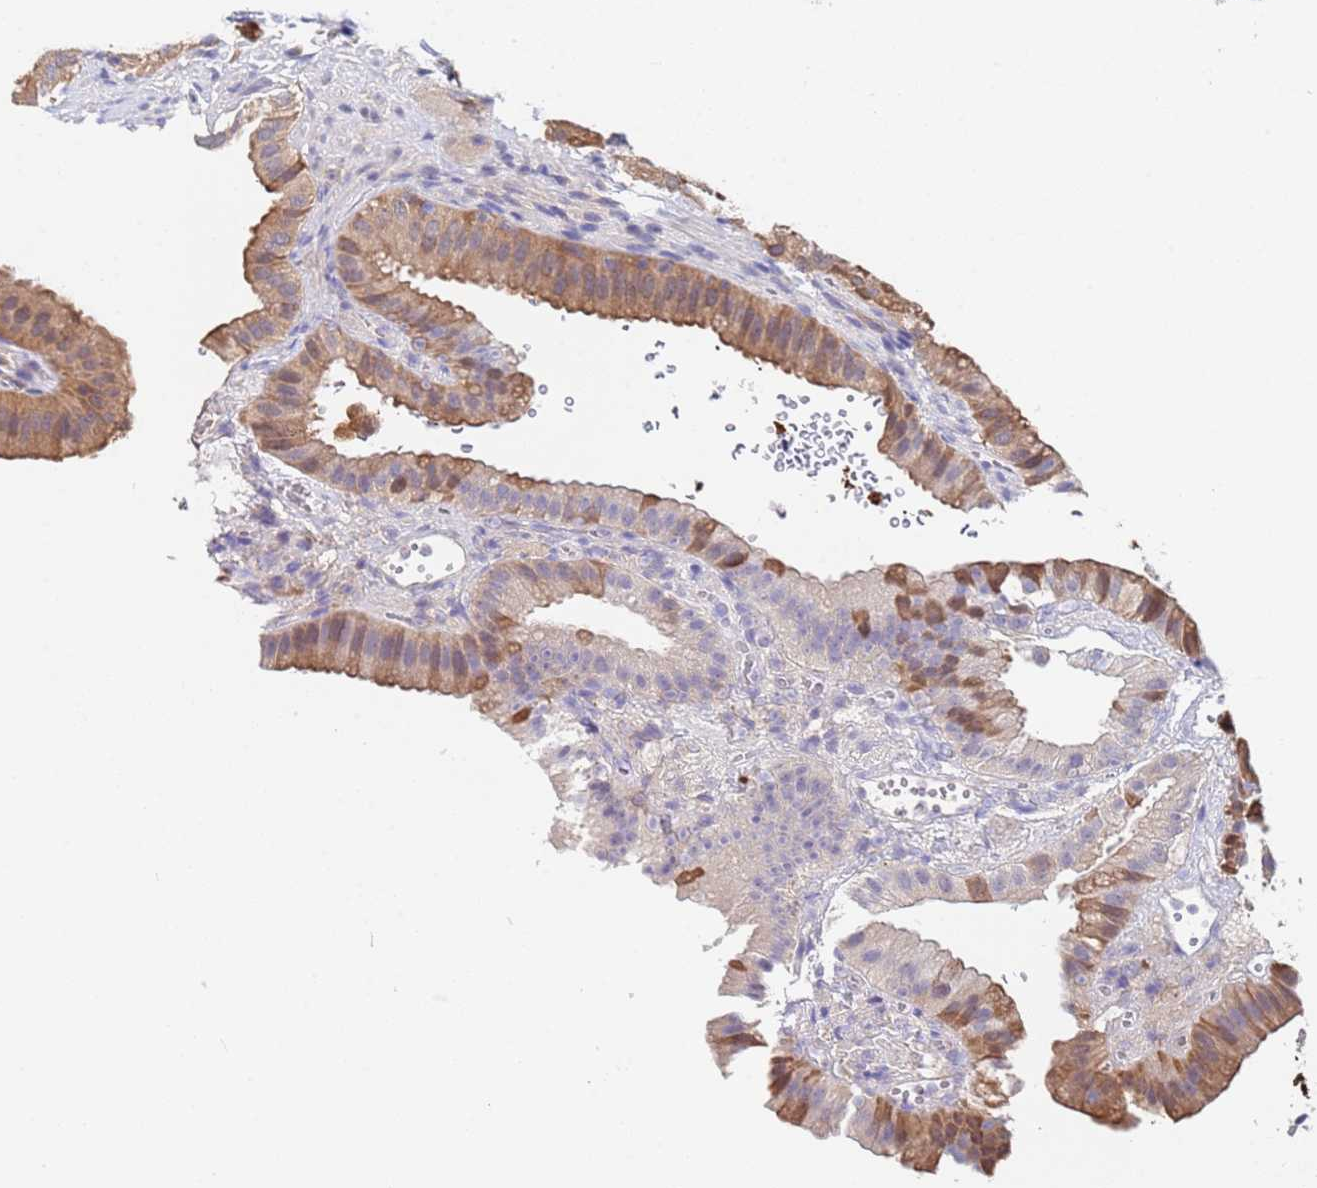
{"staining": {"intensity": "moderate", "quantity": ">75%", "location": "cytoplasmic/membranous"}, "tissue": "gallbladder", "cell_type": "Glandular cells", "image_type": "normal", "snomed": [{"axis": "morphology", "description": "Normal tissue, NOS"}, {"axis": "topography", "description": "Gallbladder"}], "caption": "Immunohistochemical staining of normal gallbladder shows medium levels of moderate cytoplasmic/membranous positivity in about >75% of glandular cells. The protein is shown in brown color, while the nuclei are stained blue.", "gene": "FAM25A", "patient": {"sex": "female", "age": 61}}